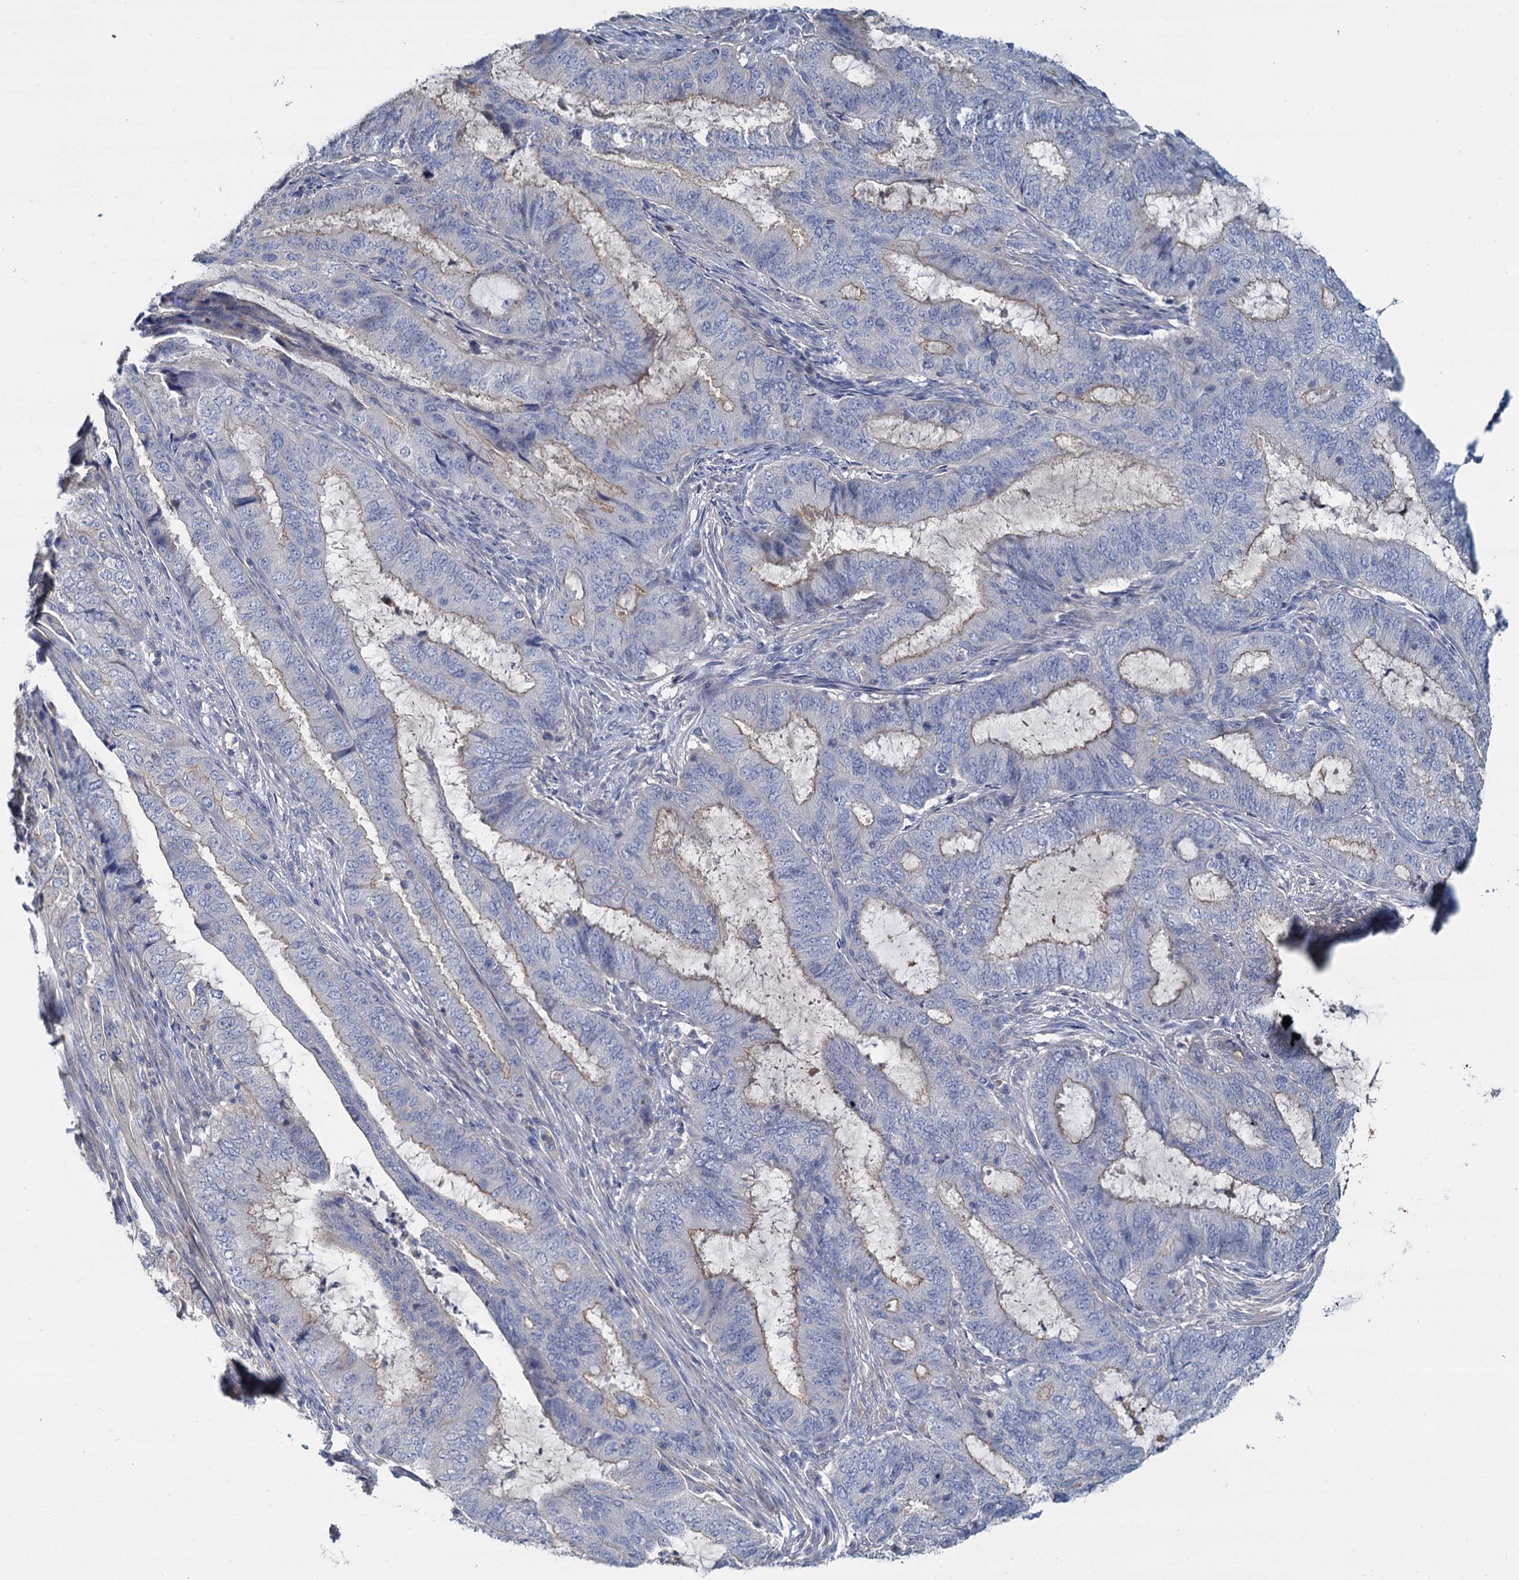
{"staining": {"intensity": "negative", "quantity": "none", "location": "none"}, "tissue": "endometrial cancer", "cell_type": "Tumor cells", "image_type": "cancer", "snomed": [{"axis": "morphology", "description": "Adenocarcinoma, NOS"}, {"axis": "topography", "description": "Endometrium"}], "caption": "The immunohistochemistry micrograph has no significant expression in tumor cells of endometrial cancer tissue.", "gene": "ACSM3", "patient": {"sex": "female", "age": 51}}